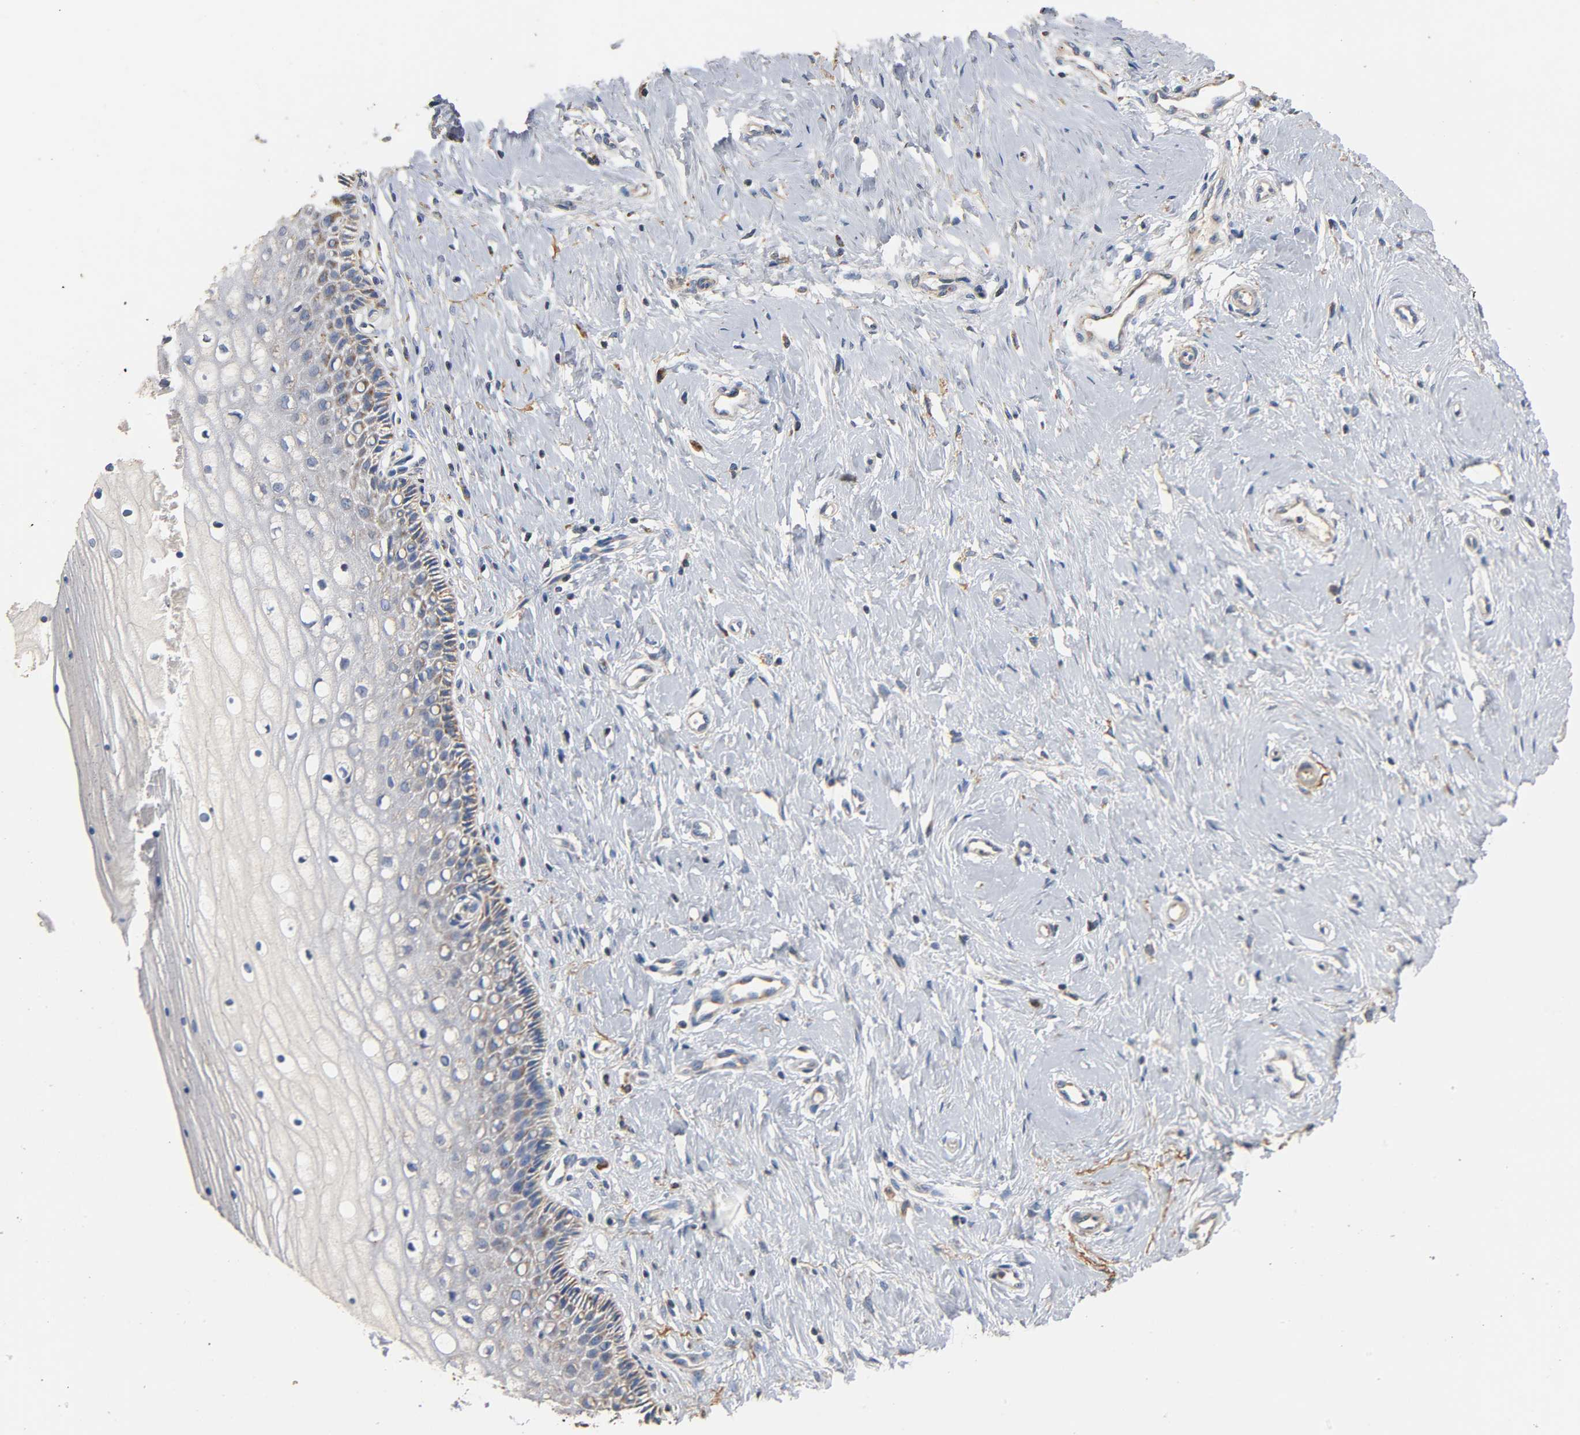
{"staining": {"intensity": "moderate", "quantity": ">75%", "location": "cytoplasmic/membranous"}, "tissue": "cervix", "cell_type": "Glandular cells", "image_type": "normal", "snomed": [{"axis": "morphology", "description": "Normal tissue, NOS"}, {"axis": "topography", "description": "Cervix"}], "caption": "Human cervix stained with a brown dye reveals moderate cytoplasmic/membranous positive expression in about >75% of glandular cells.", "gene": "NDUFS3", "patient": {"sex": "female", "age": 46}}